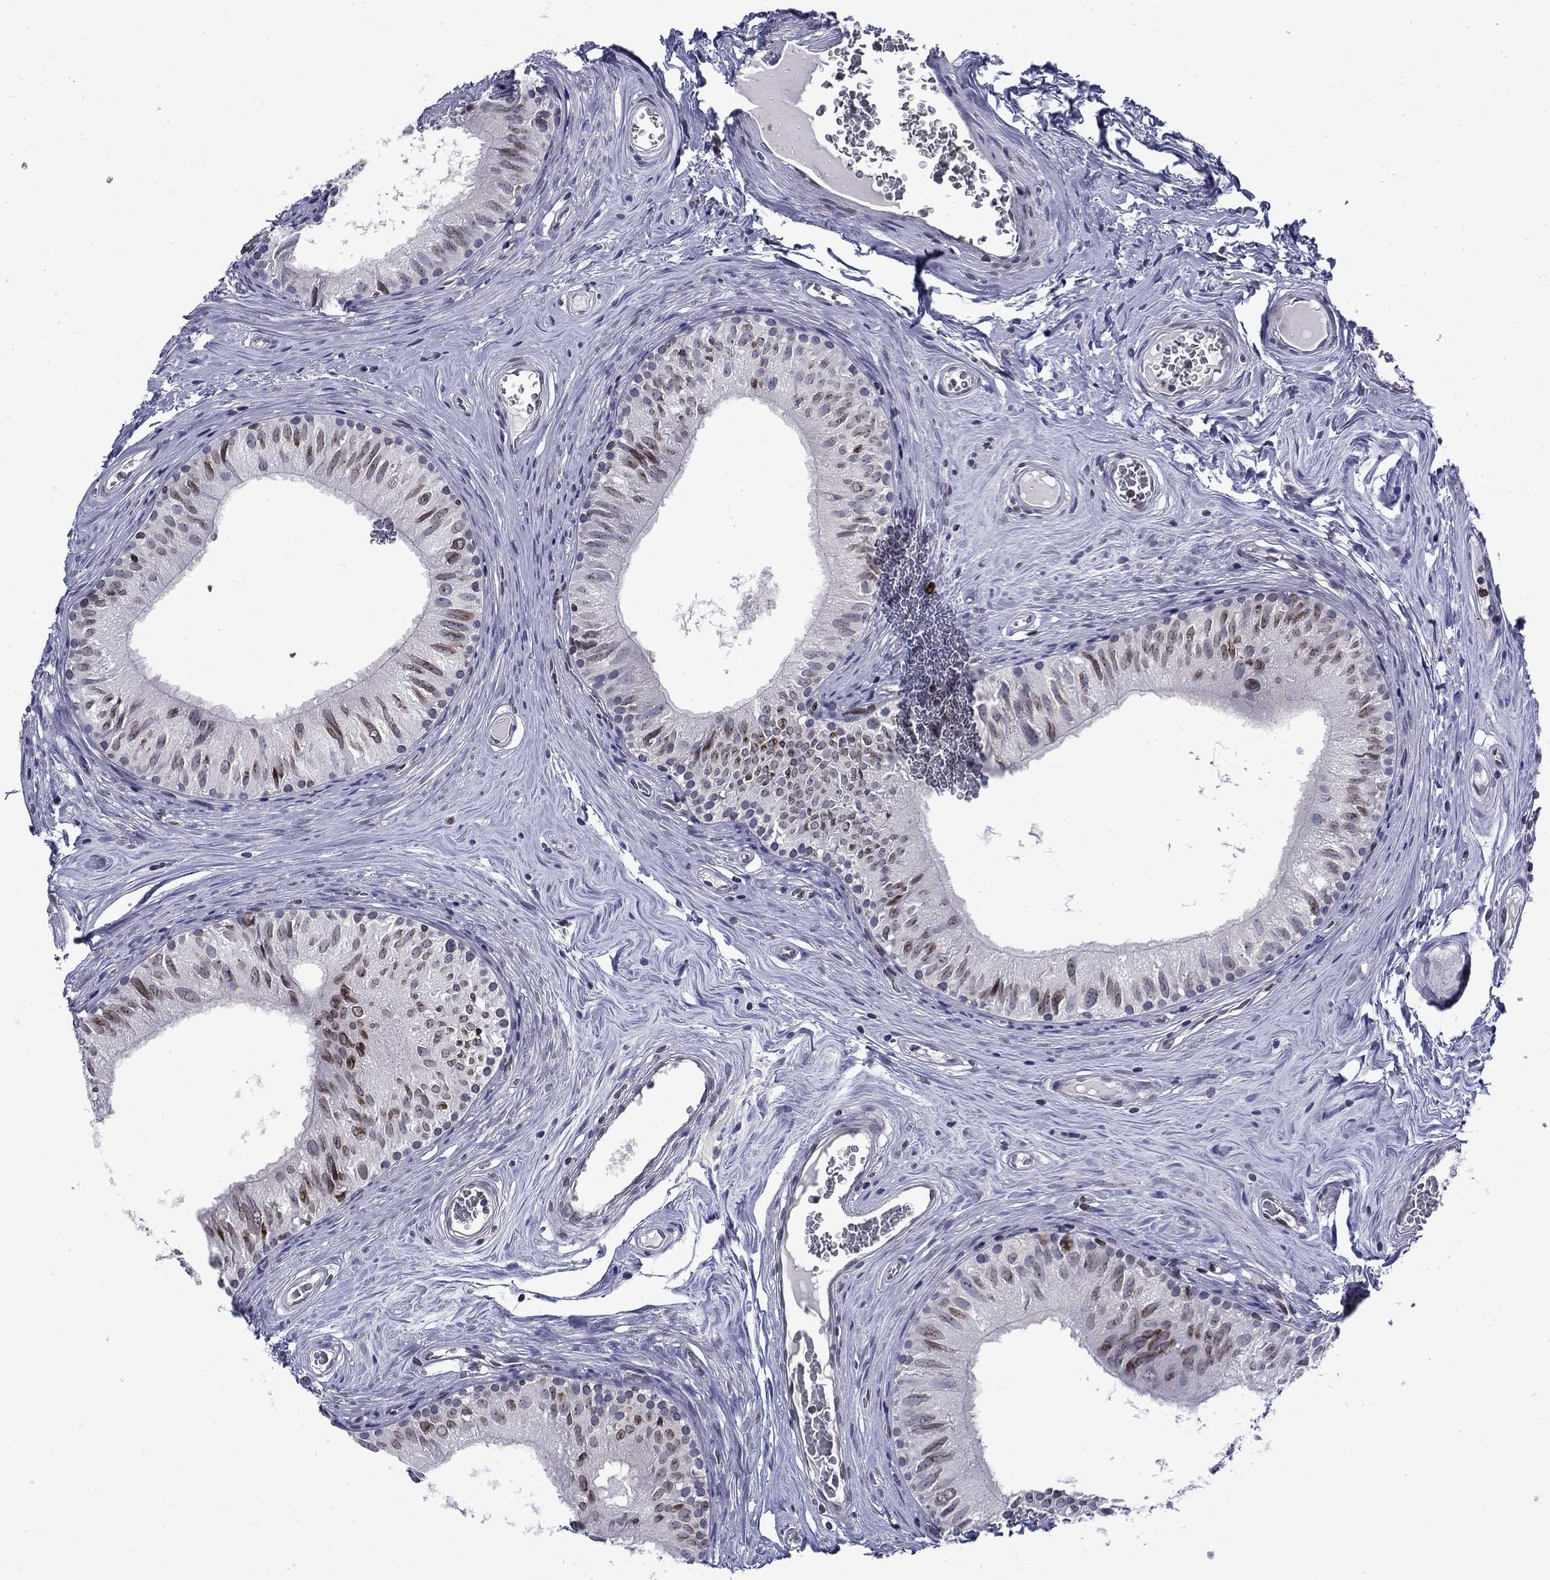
{"staining": {"intensity": "strong", "quantity": "<25%", "location": "cytoplasmic/membranous,nuclear"}, "tissue": "epididymis", "cell_type": "Glandular cells", "image_type": "normal", "snomed": [{"axis": "morphology", "description": "Normal tissue, NOS"}, {"axis": "topography", "description": "Epididymis"}], "caption": "Protein analysis of normal epididymis displays strong cytoplasmic/membranous,nuclear positivity in about <25% of glandular cells.", "gene": "SLA", "patient": {"sex": "male", "age": 52}}